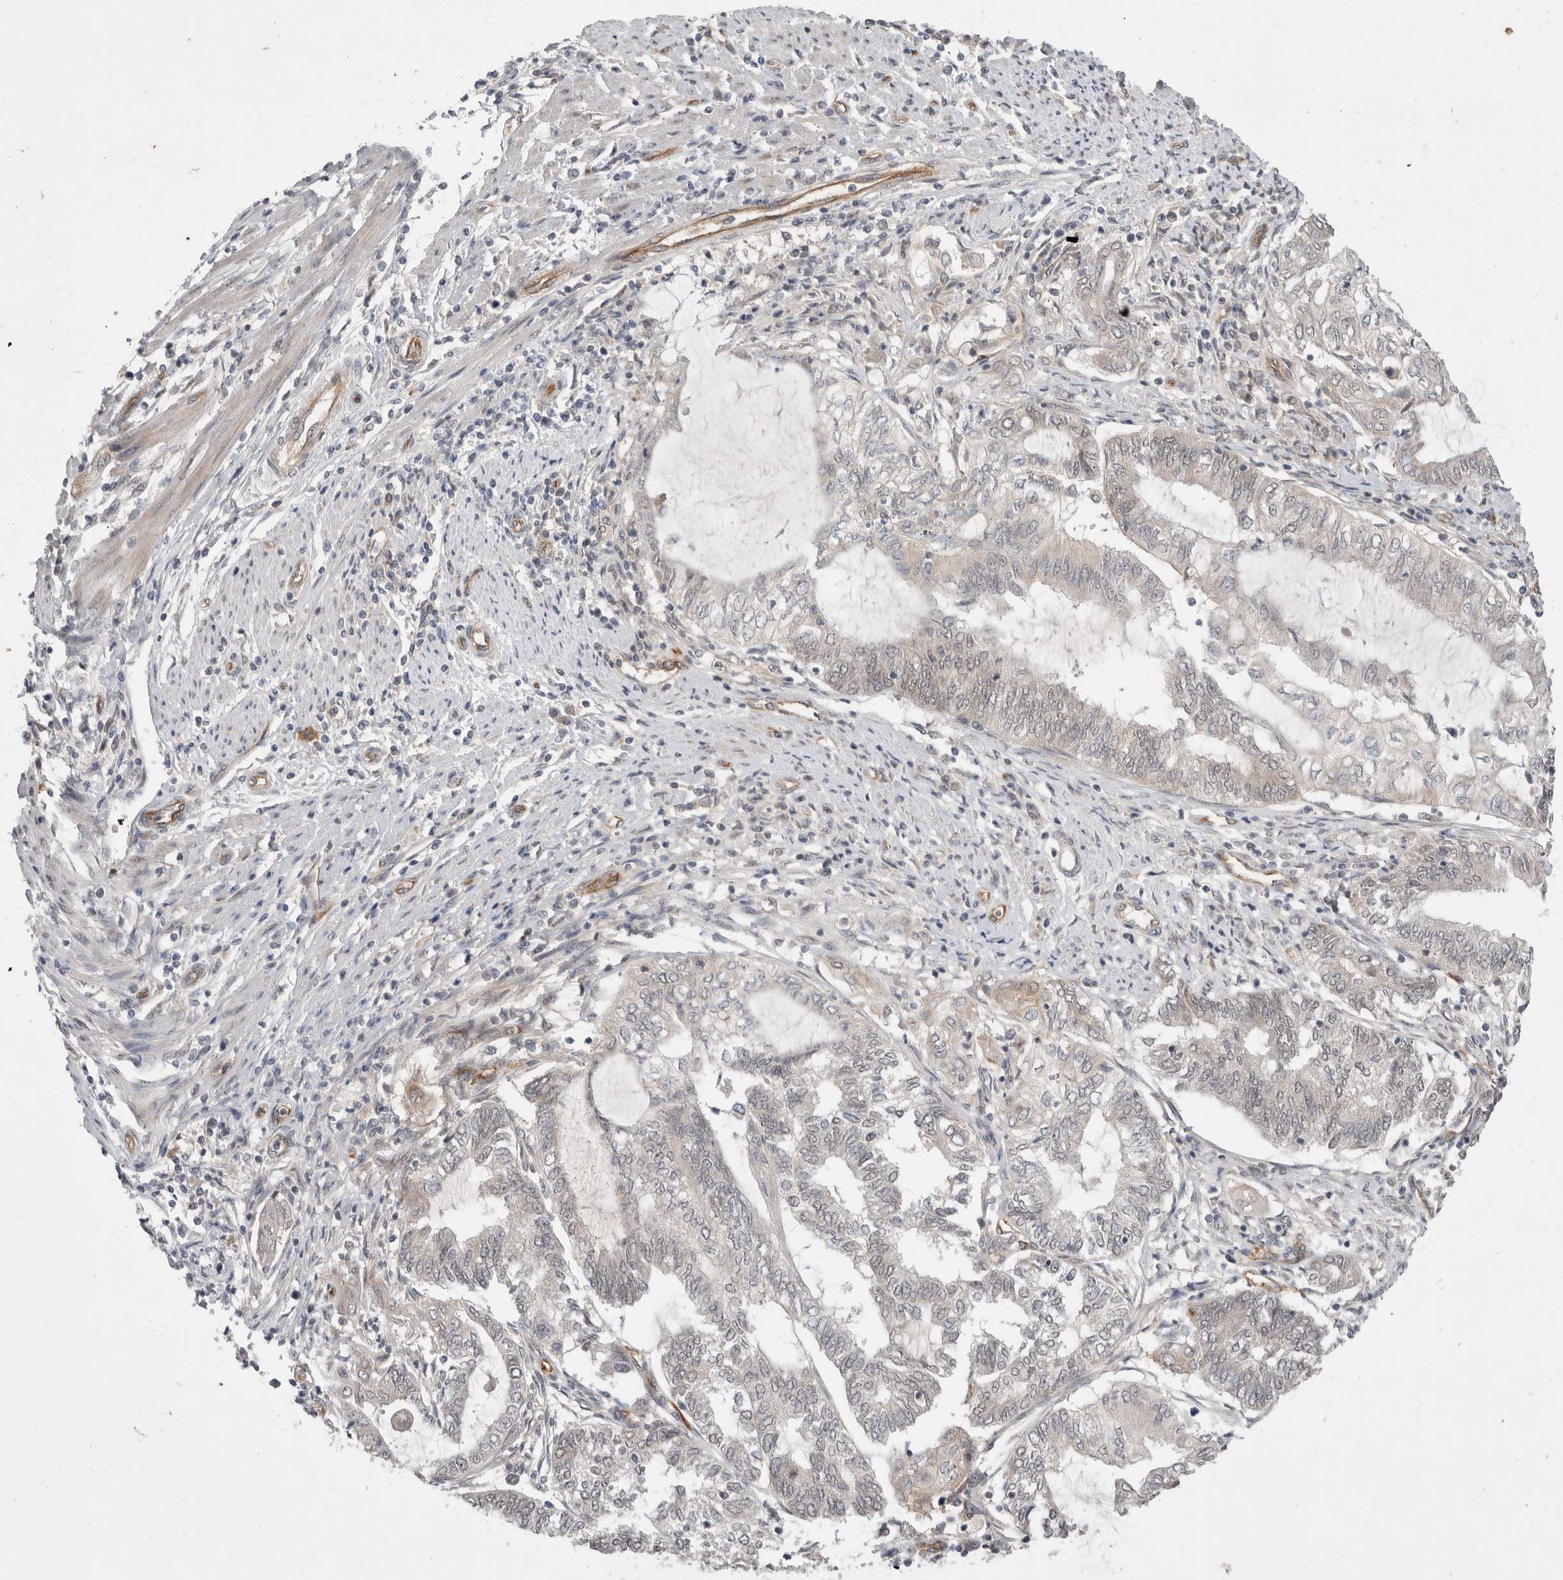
{"staining": {"intensity": "negative", "quantity": "none", "location": "none"}, "tissue": "endometrial cancer", "cell_type": "Tumor cells", "image_type": "cancer", "snomed": [{"axis": "morphology", "description": "Adenocarcinoma, NOS"}, {"axis": "topography", "description": "Uterus"}, {"axis": "topography", "description": "Endometrium"}], "caption": "Immunohistochemistry (IHC) of adenocarcinoma (endometrial) displays no expression in tumor cells.", "gene": "ZNF704", "patient": {"sex": "female", "age": 70}}